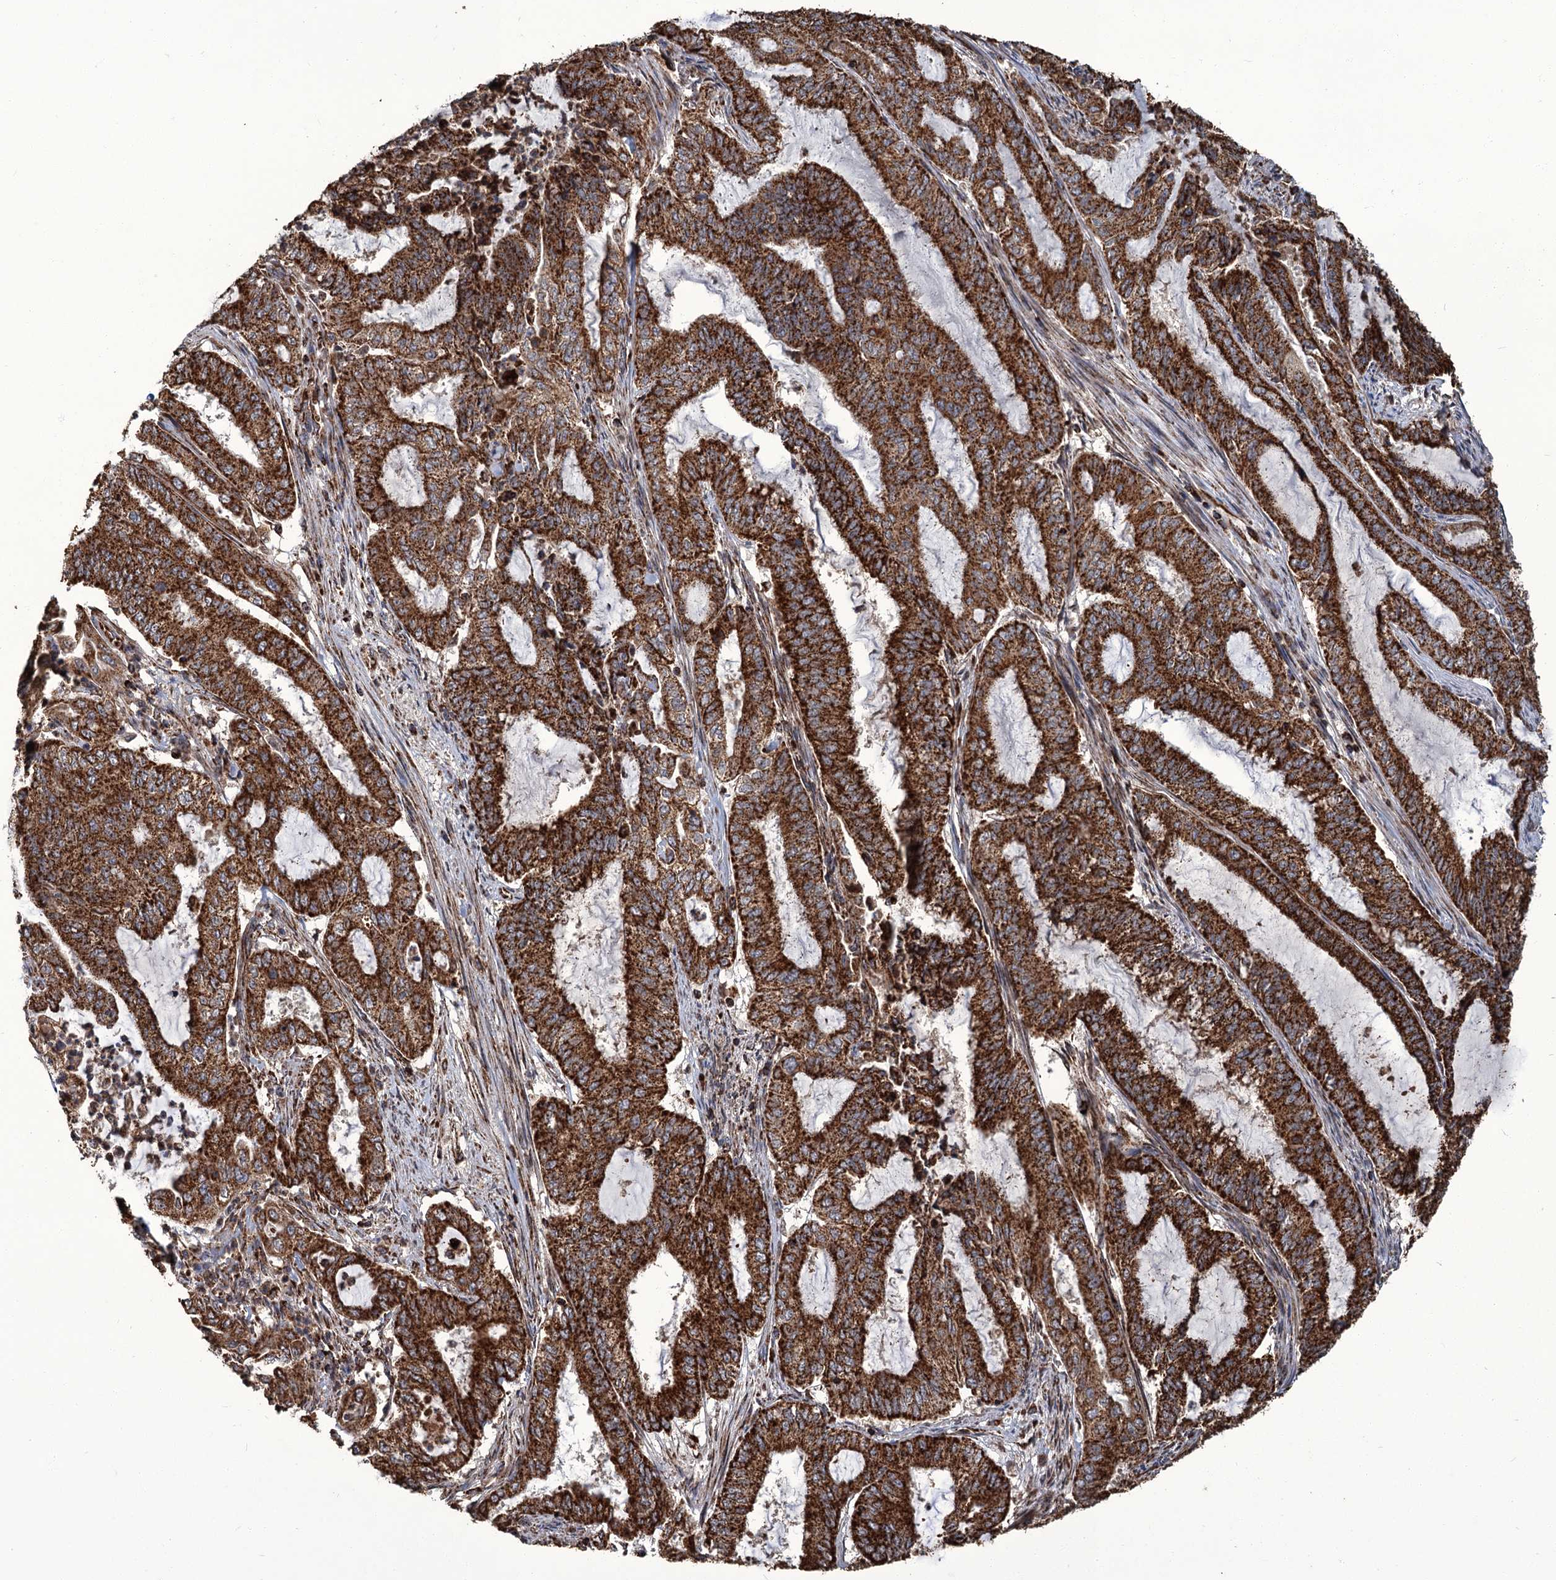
{"staining": {"intensity": "strong", "quantity": ">75%", "location": "cytoplasmic/membranous"}, "tissue": "endometrial cancer", "cell_type": "Tumor cells", "image_type": "cancer", "snomed": [{"axis": "morphology", "description": "Adenocarcinoma, NOS"}, {"axis": "topography", "description": "Endometrium"}], "caption": "High-power microscopy captured an immunohistochemistry (IHC) photomicrograph of endometrial cancer (adenocarcinoma), revealing strong cytoplasmic/membranous staining in approximately >75% of tumor cells.", "gene": "APH1A", "patient": {"sex": "female", "age": 51}}